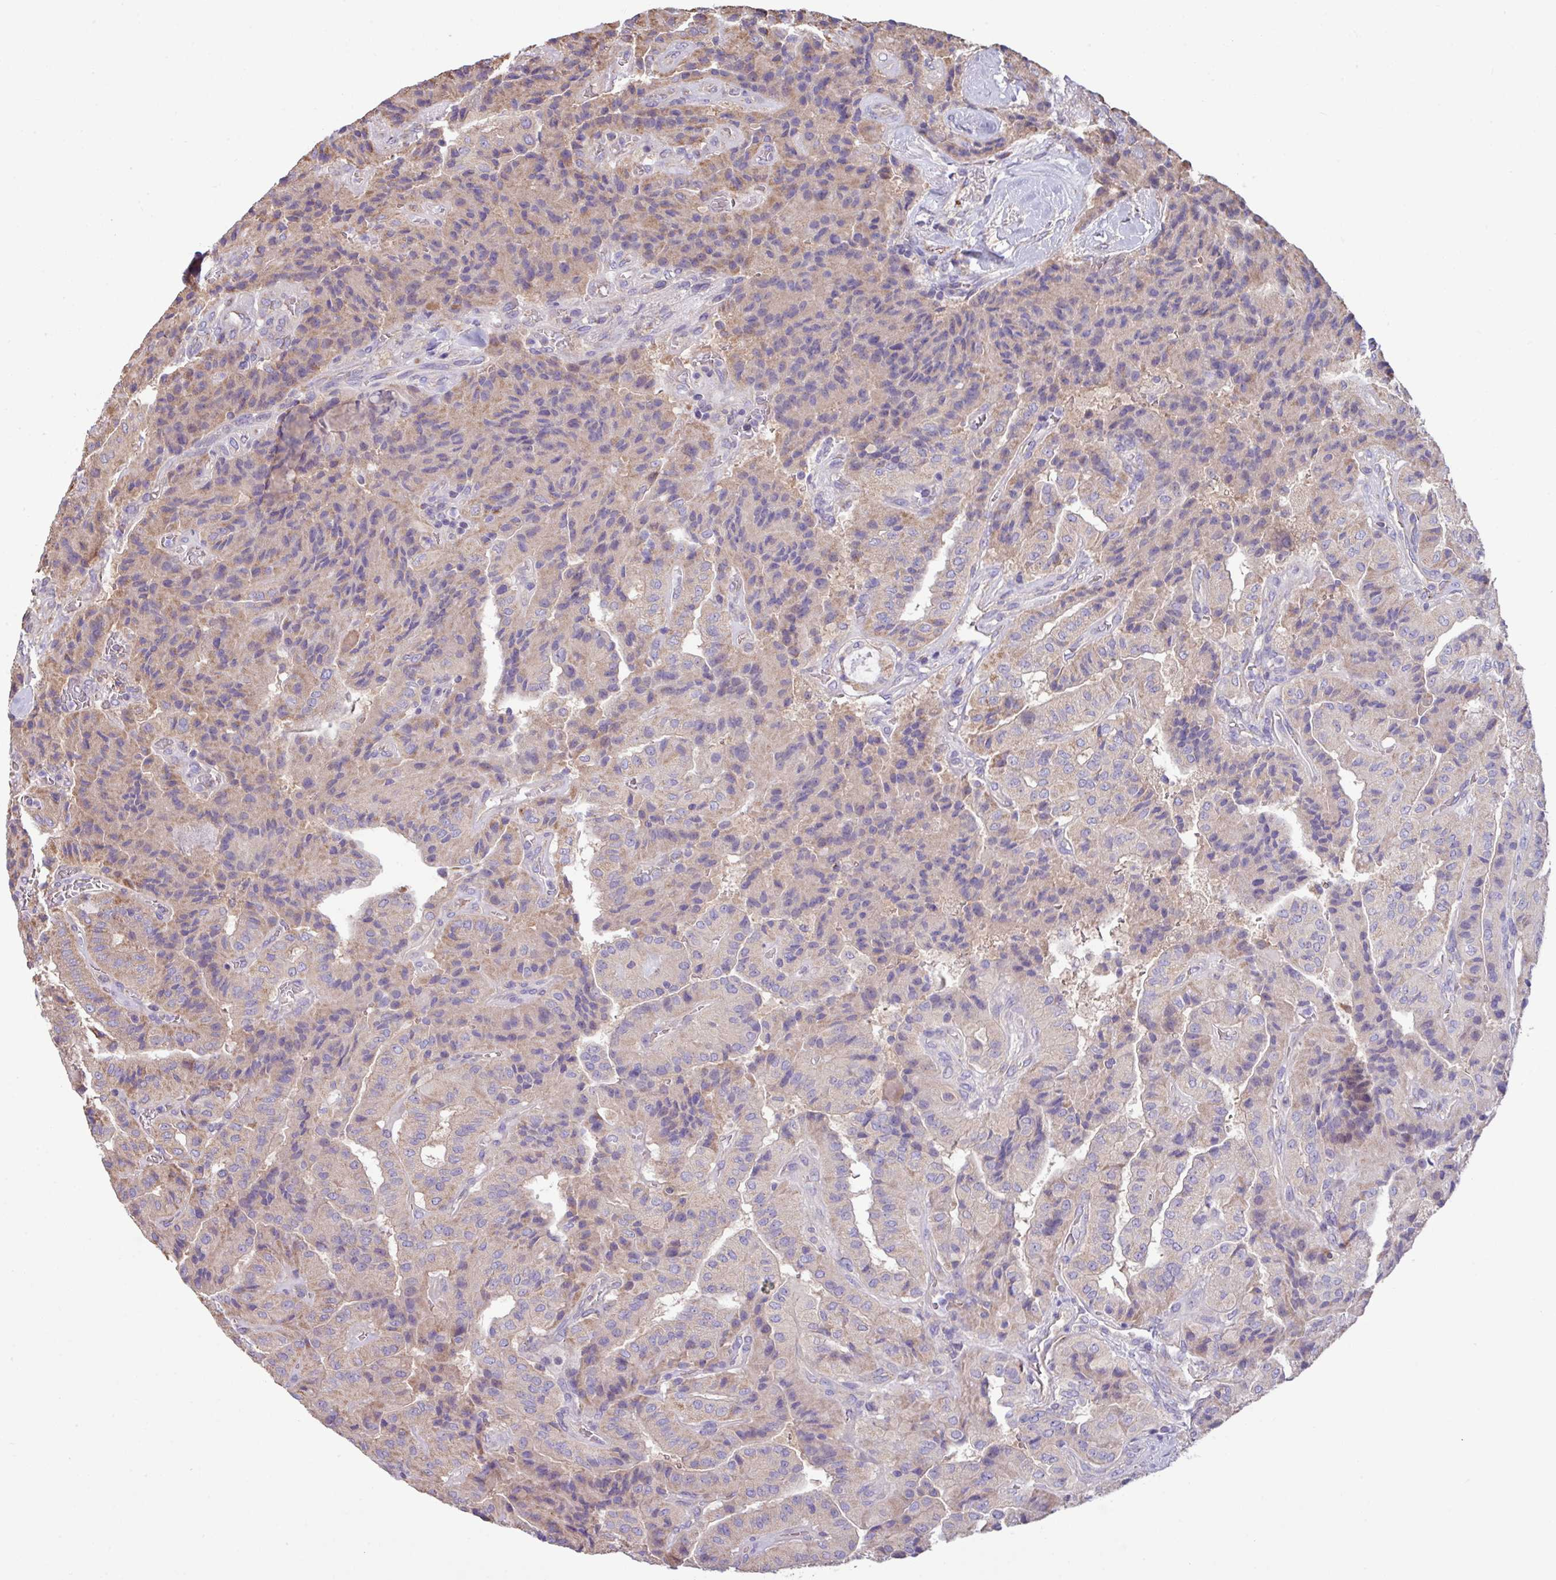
{"staining": {"intensity": "weak", "quantity": "25%-75%", "location": "cytoplasmic/membranous"}, "tissue": "thyroid cancer", "cell_type": "Tumor cells", "image_type": "cancer", "snomed": [{"axis": "morphology", "description": "Normal tissue, NOS"}, {"axis": "morphology", "description": "Papillary adenocarcinoma, NOS"}, {"axis": "topography", "description": "Thyroid gland"}], "caption": "A high-resolution image shows immunohistochemistry (IHC) staining of papillary adenocarcinoma (thyroid), which exhibits weak cytoplasmic/membranous expression in about 25%-75% of tumor cells.", "gene": "PPM1J", "patient": {"sex": "female", "age": 59}}